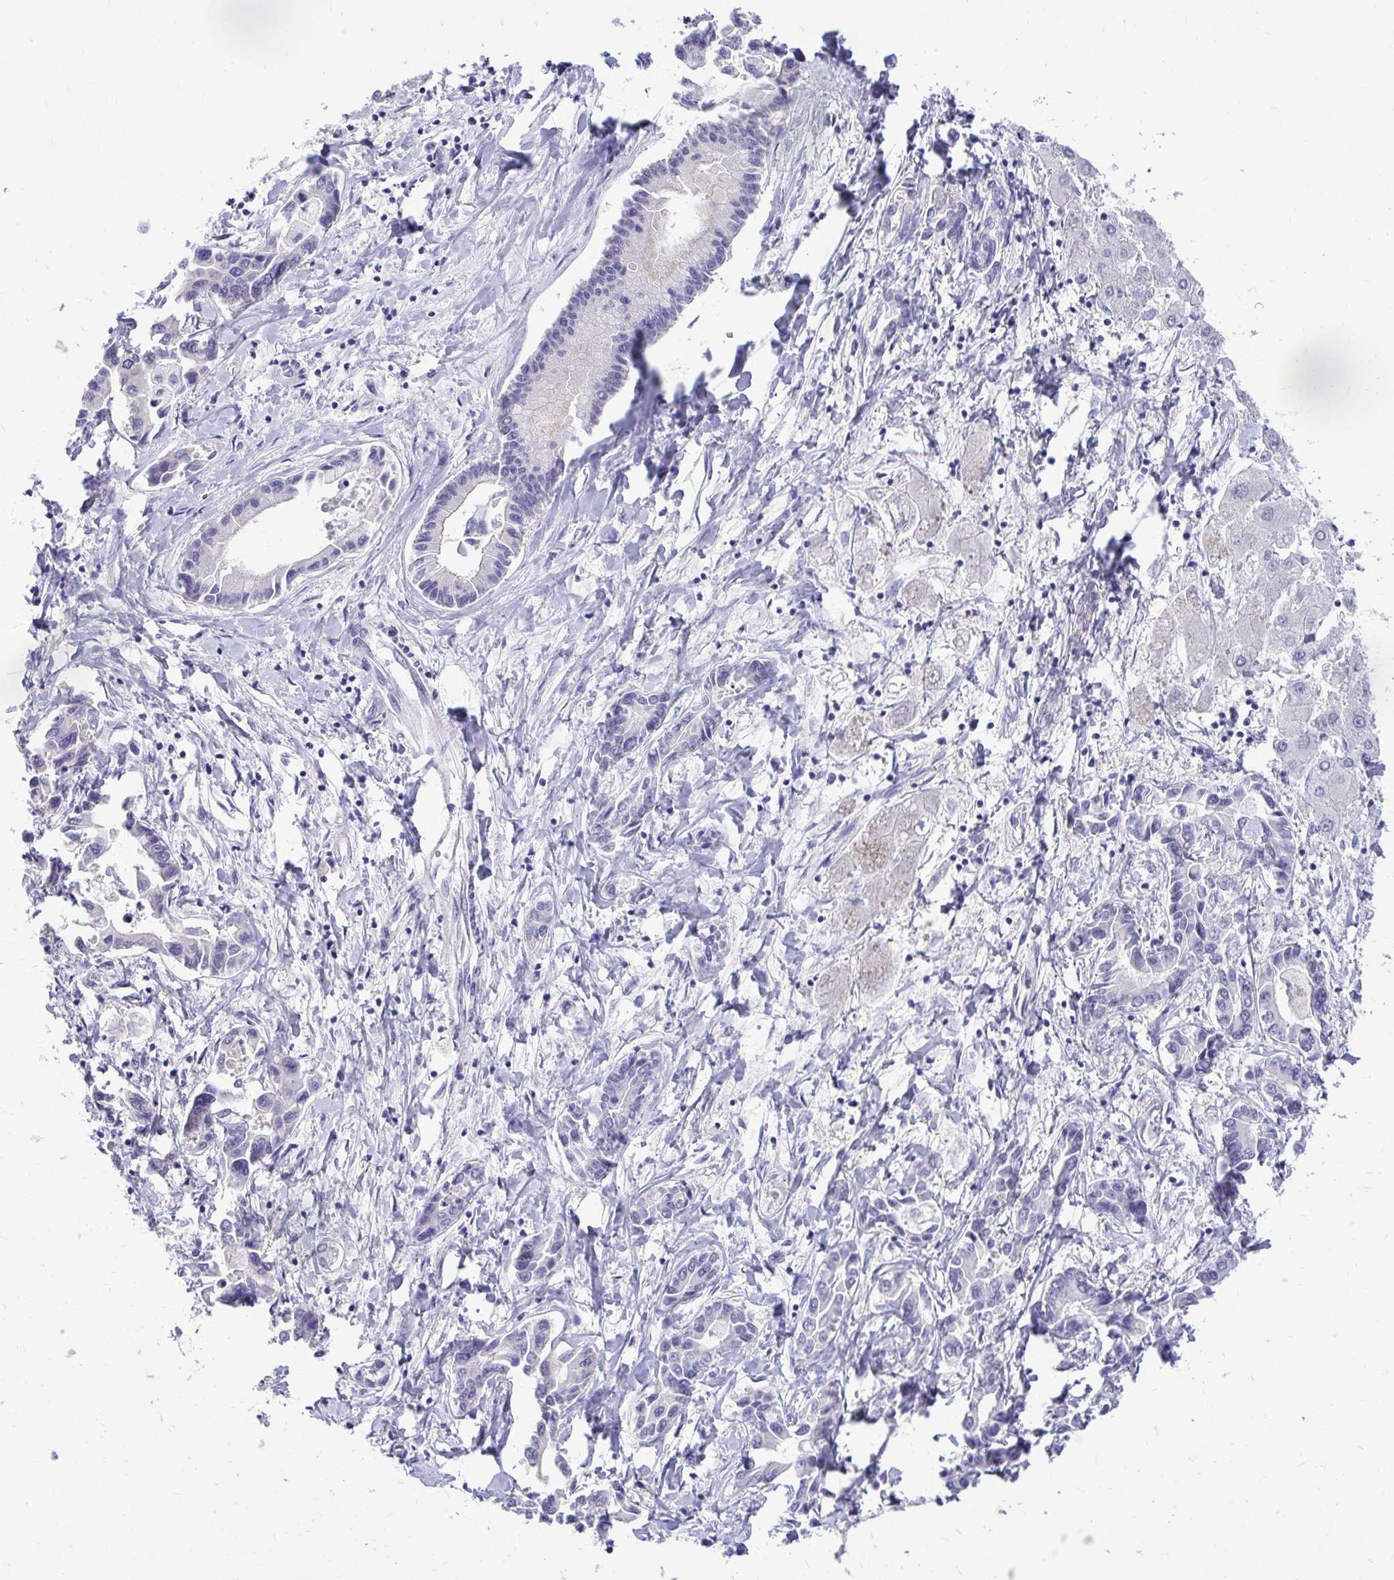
{"staining": {"intensity": "negative", "quantity": "none", "location": "none"}, "tissue": "liver cancer", "cell_type": "Tumor cells", "image_type": "cancer", "snomed": [{"axis": "morphology", "description": "Cholangiocarcinoma"}, {"axis": "topography", "description": "Liver"}], "caption": "Immunohistochemistry (IHC) histopathology image of neoplastic tissue: cholangiocarcinoma (liver) stained with DAB (3,3'-diaminobenzidine) demonstrates no significant protein positivity in tumor cells. Brightfield microscopy of IHC stained with DAB (3,3'-diaminobenzidine) (brown) and hematoxylin (blue), captured at high magnification.", "gene": "ZSWIM9", "patient": {"sex": "male", "age": 66}}